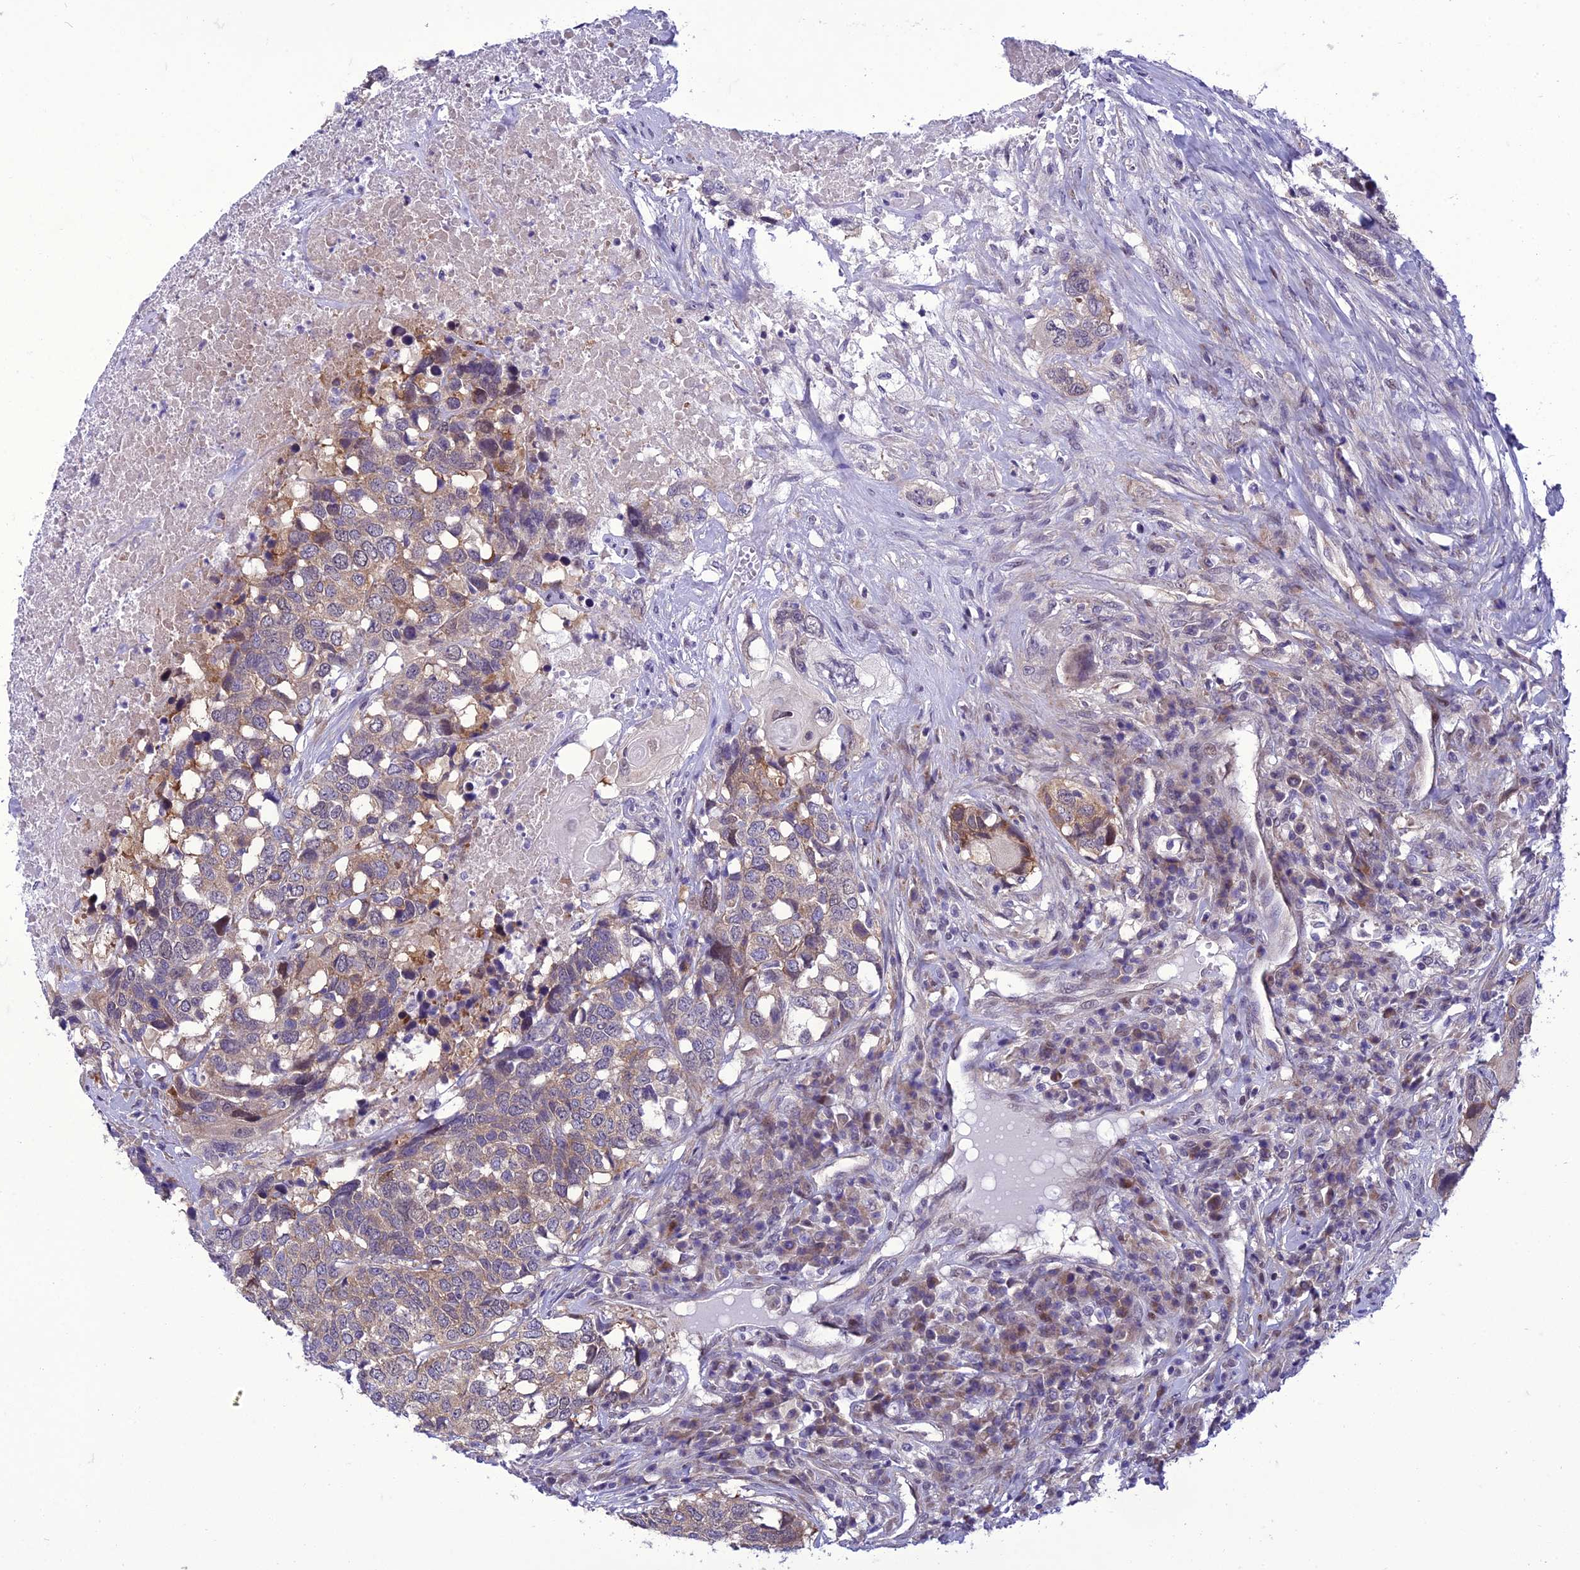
{"staining": {"intensity": "moderate", "quantity": "25%-75%", "location": "cytoplasmic/membranous"}, "tissue": "head and neck cancer", "cell_type": "Tumor cells", "image_type": "cancer", "snomed": [{"axis": "morphology", "description": "Squamous cell carcinoma, NOS"}, {"axis": "topography", "description": "Head-Neck"}], "caption": "An image of human head and neck squamous cell carcinoma stained for a protein exhibits moderate cytoplasmic/membranous brown staining in tumor cells. The staining is performed using DAB (3,3'-diaminobenzidine) brown chromogen to label protein expression. The nuclei are counter-stained blue using hematoxylin.", "gene": "GAB4", "patient": {"sex": "male", "age": 66}}